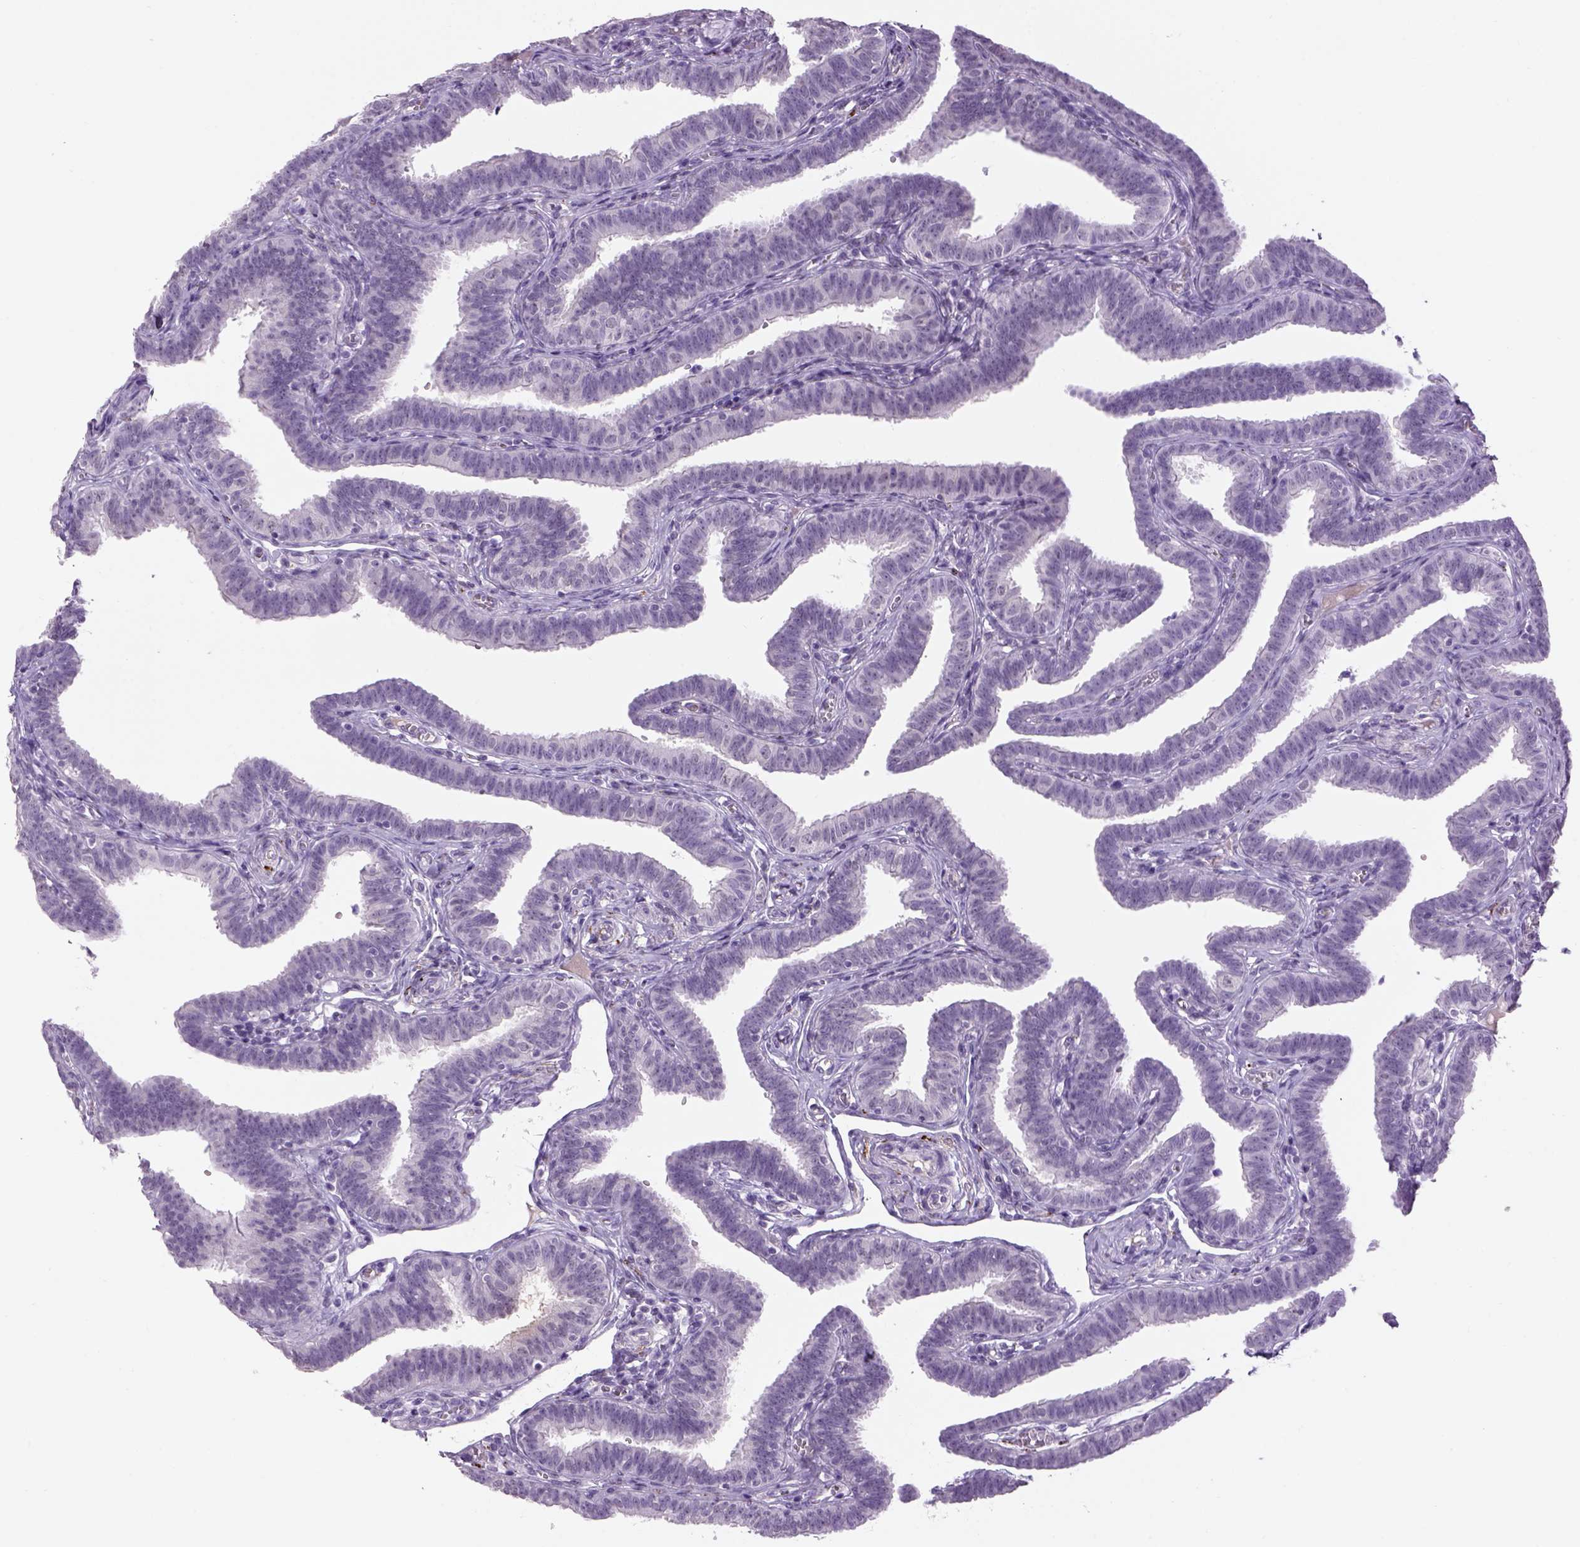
{"staining": {"intensity": "negative", "quantity": "none", "location": "none"}, "tissue": "fallopian tube", "cell_type": "Glandular cells", "image_type": "normal", "snomed": [{"axis": "morphology", "description": "Normal tissue, NOS"}, {"axis": "topography", "description": "Fallopian tube"}], "caption": "The micrograph demonstrates no significant expression in glandular cells of fallopian tube.", "gene": "DBH", "patient": {"sex": "female", "age": 25}}